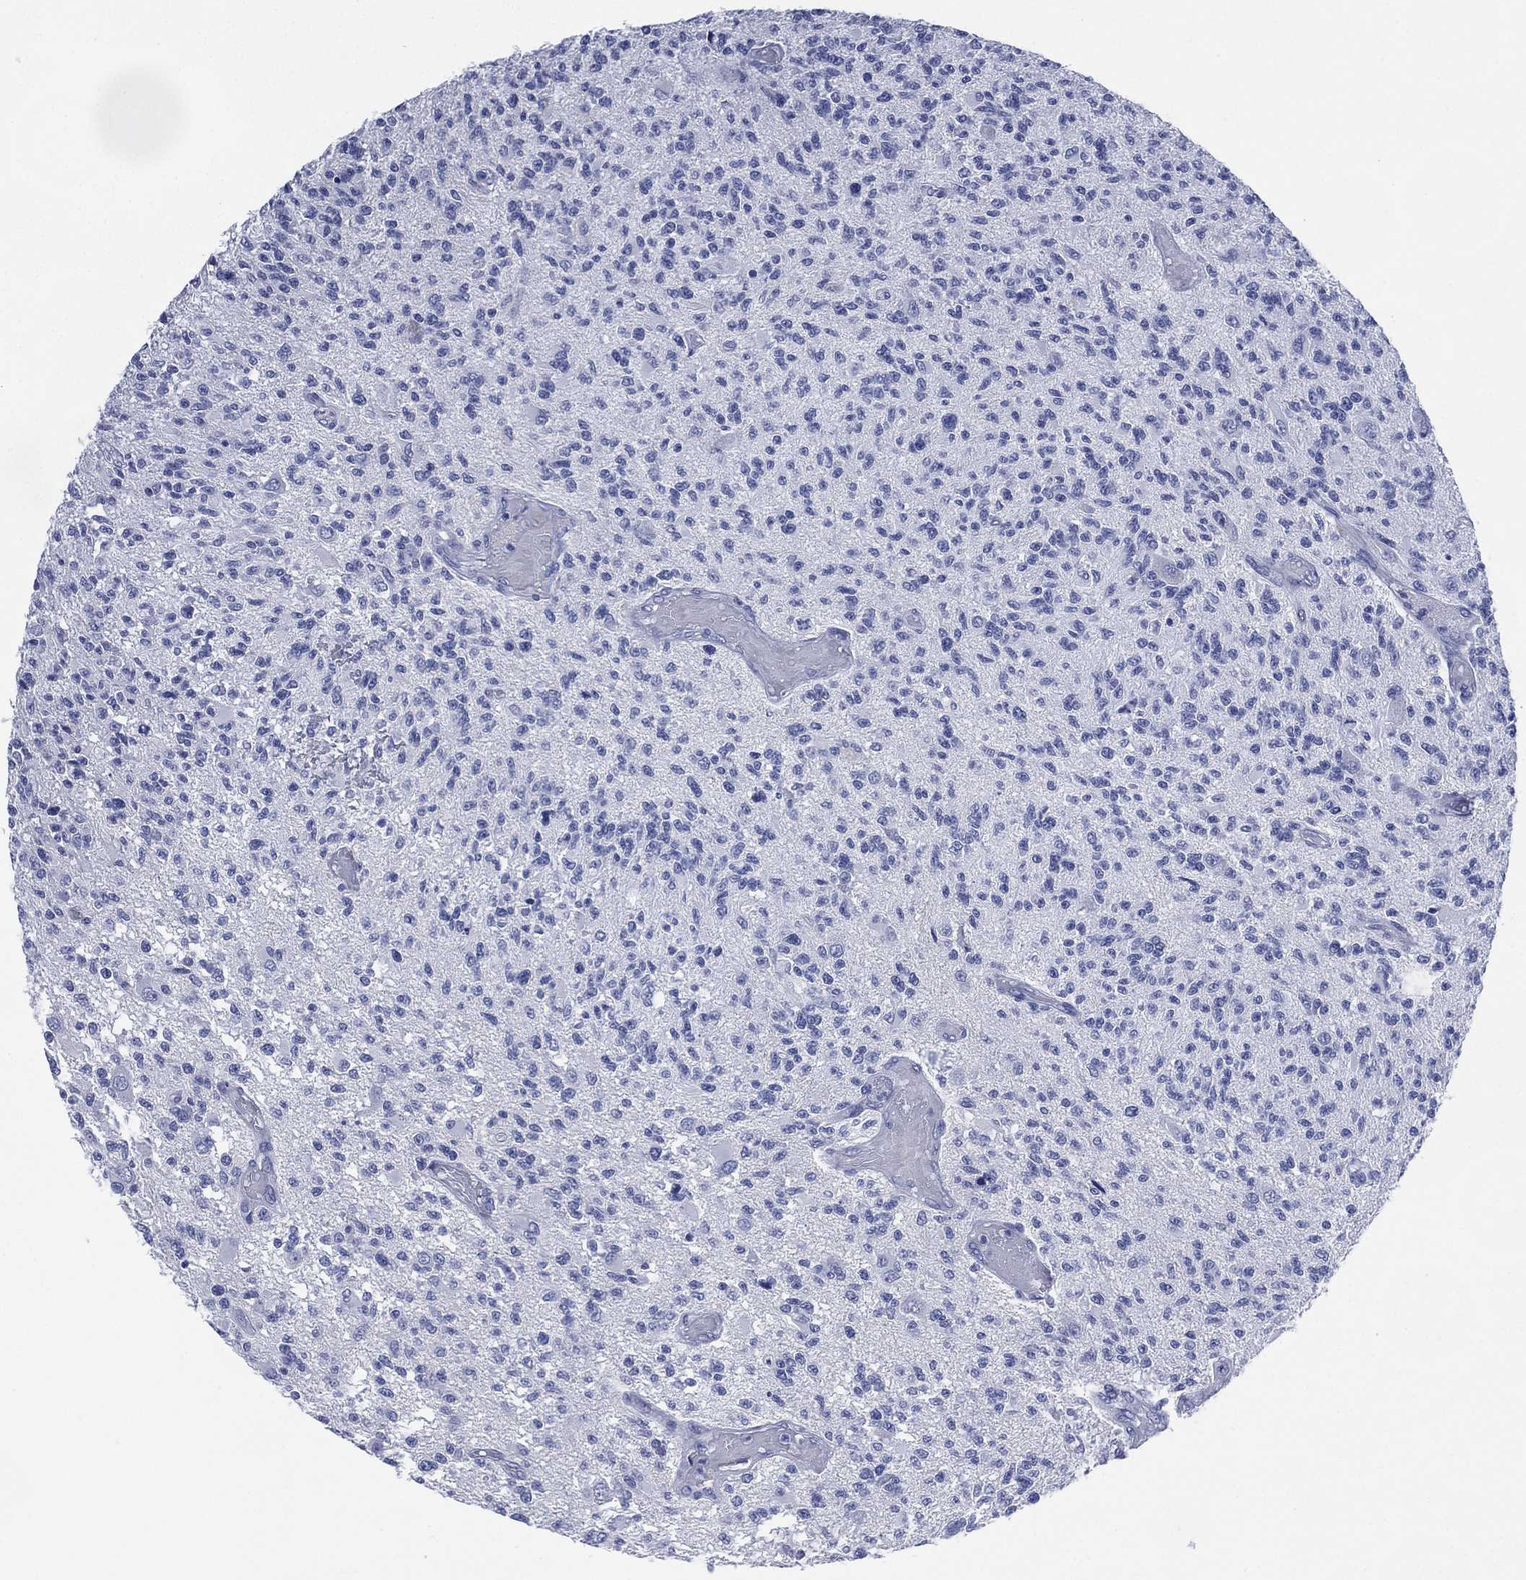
{"staining": {"intensity": "negative", "quantity": "none", "location": "none"}, "tissue": "glioma", "cell_type": "Tumor cells", "image_type": "cancer", "snomed": [{"axis": "morphology", "description": "Glioma, malignant, High grade"}, {"axis": "topography", "description": "Brain"}], "caption": "The photomicrograph demonstrates no staining of tumor cells in glioma. The staining is performed using DAB brown chromogen with nuclei counter-stained in using hematoxylin.", "gene": "TMEM247", "patient": {"sex": "female", "age": 63}}